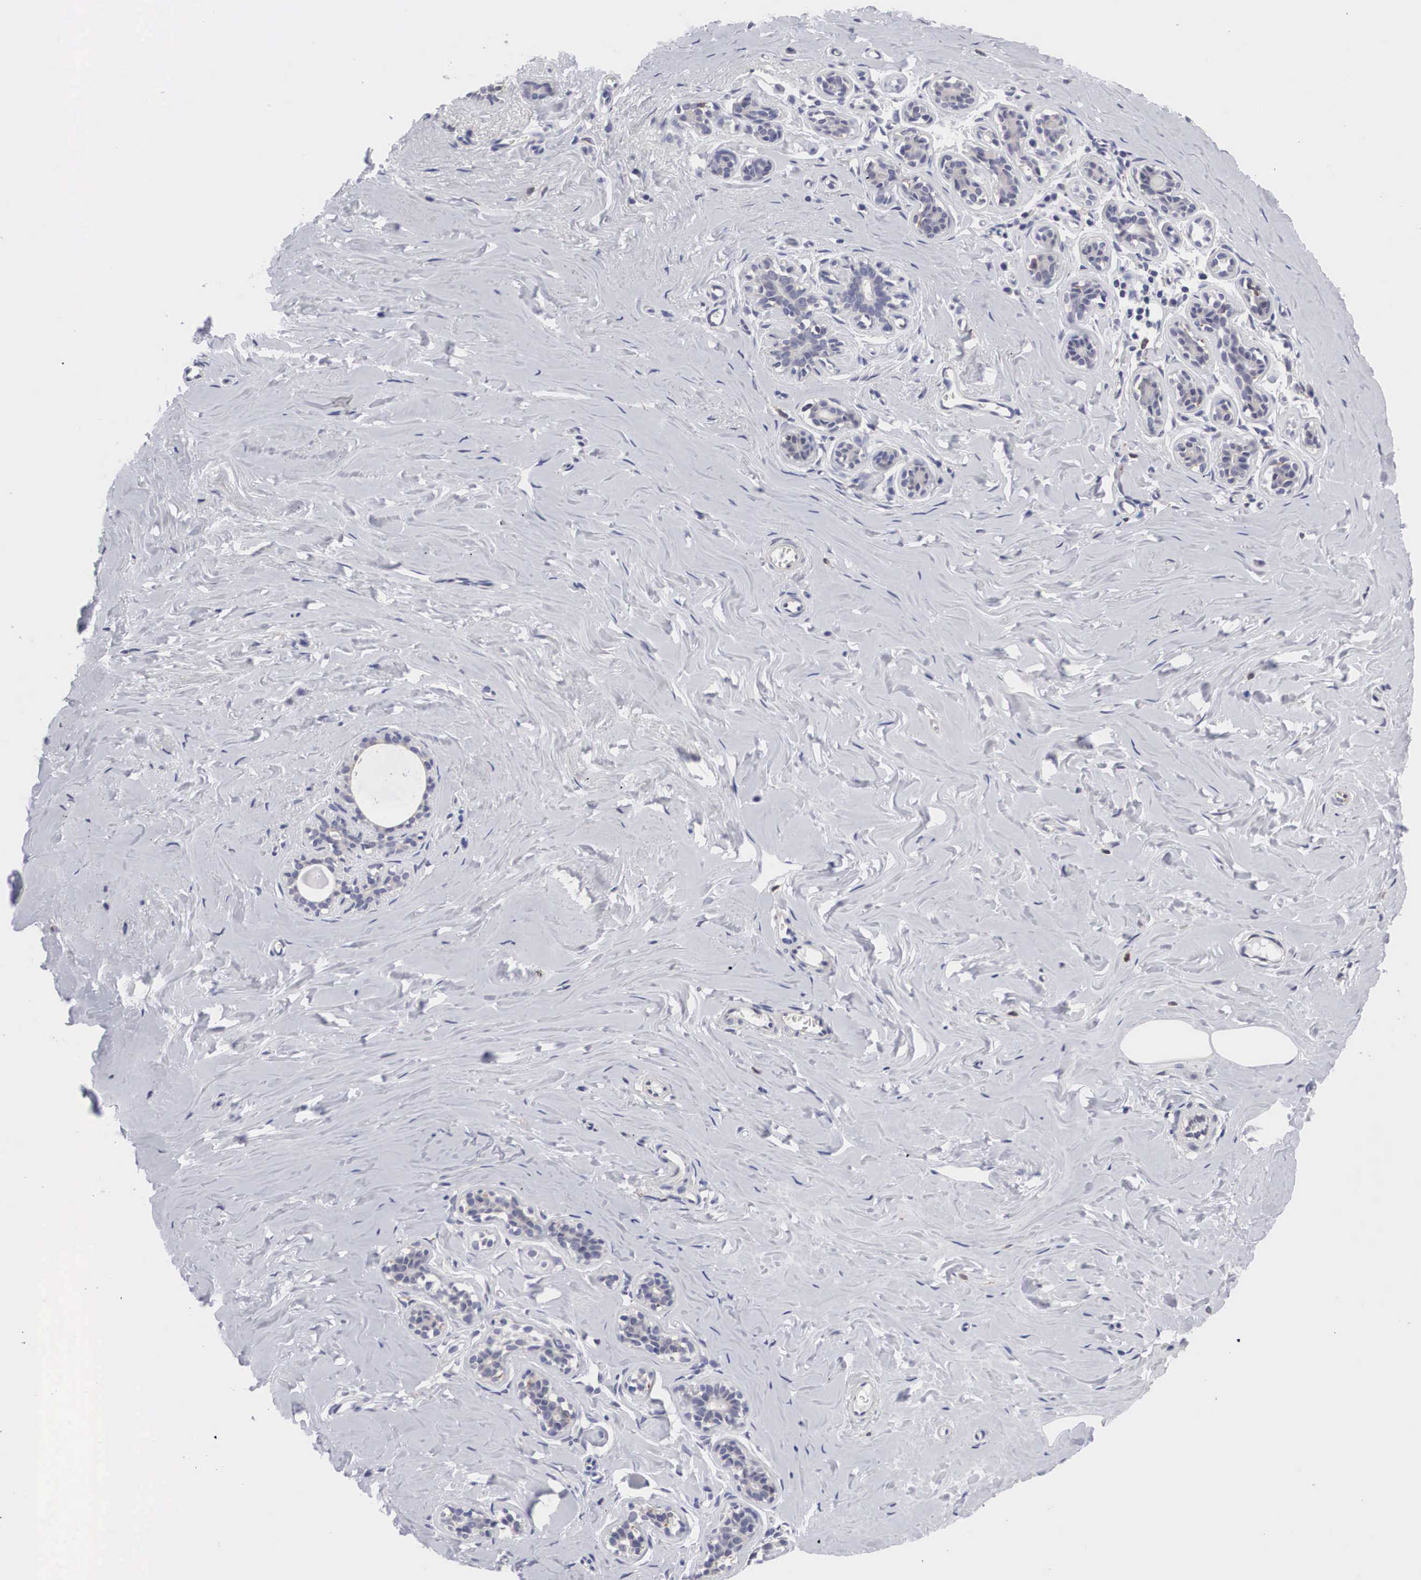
{"staining": {"intensity": "negative", "quantity": "none", "location": "none"}, "tissue": "breast", "cell_type": "Adipocytes", "image_type": "normal", "snomed": [{"axis": "morphology", "description": "Normal tissue, NOS"}, {"axis": "topography", "description": "Breast"}], "caption": "Normal breast was stained to show a protein in brown. There is no significant expression in adipocytes. (DAB (3,3'-diaminobenzidine) IHC visualized using brightfield microscopy, high magnification).", "gene": "HMOX1", "patient": {"sex": "female", "age": 45}}